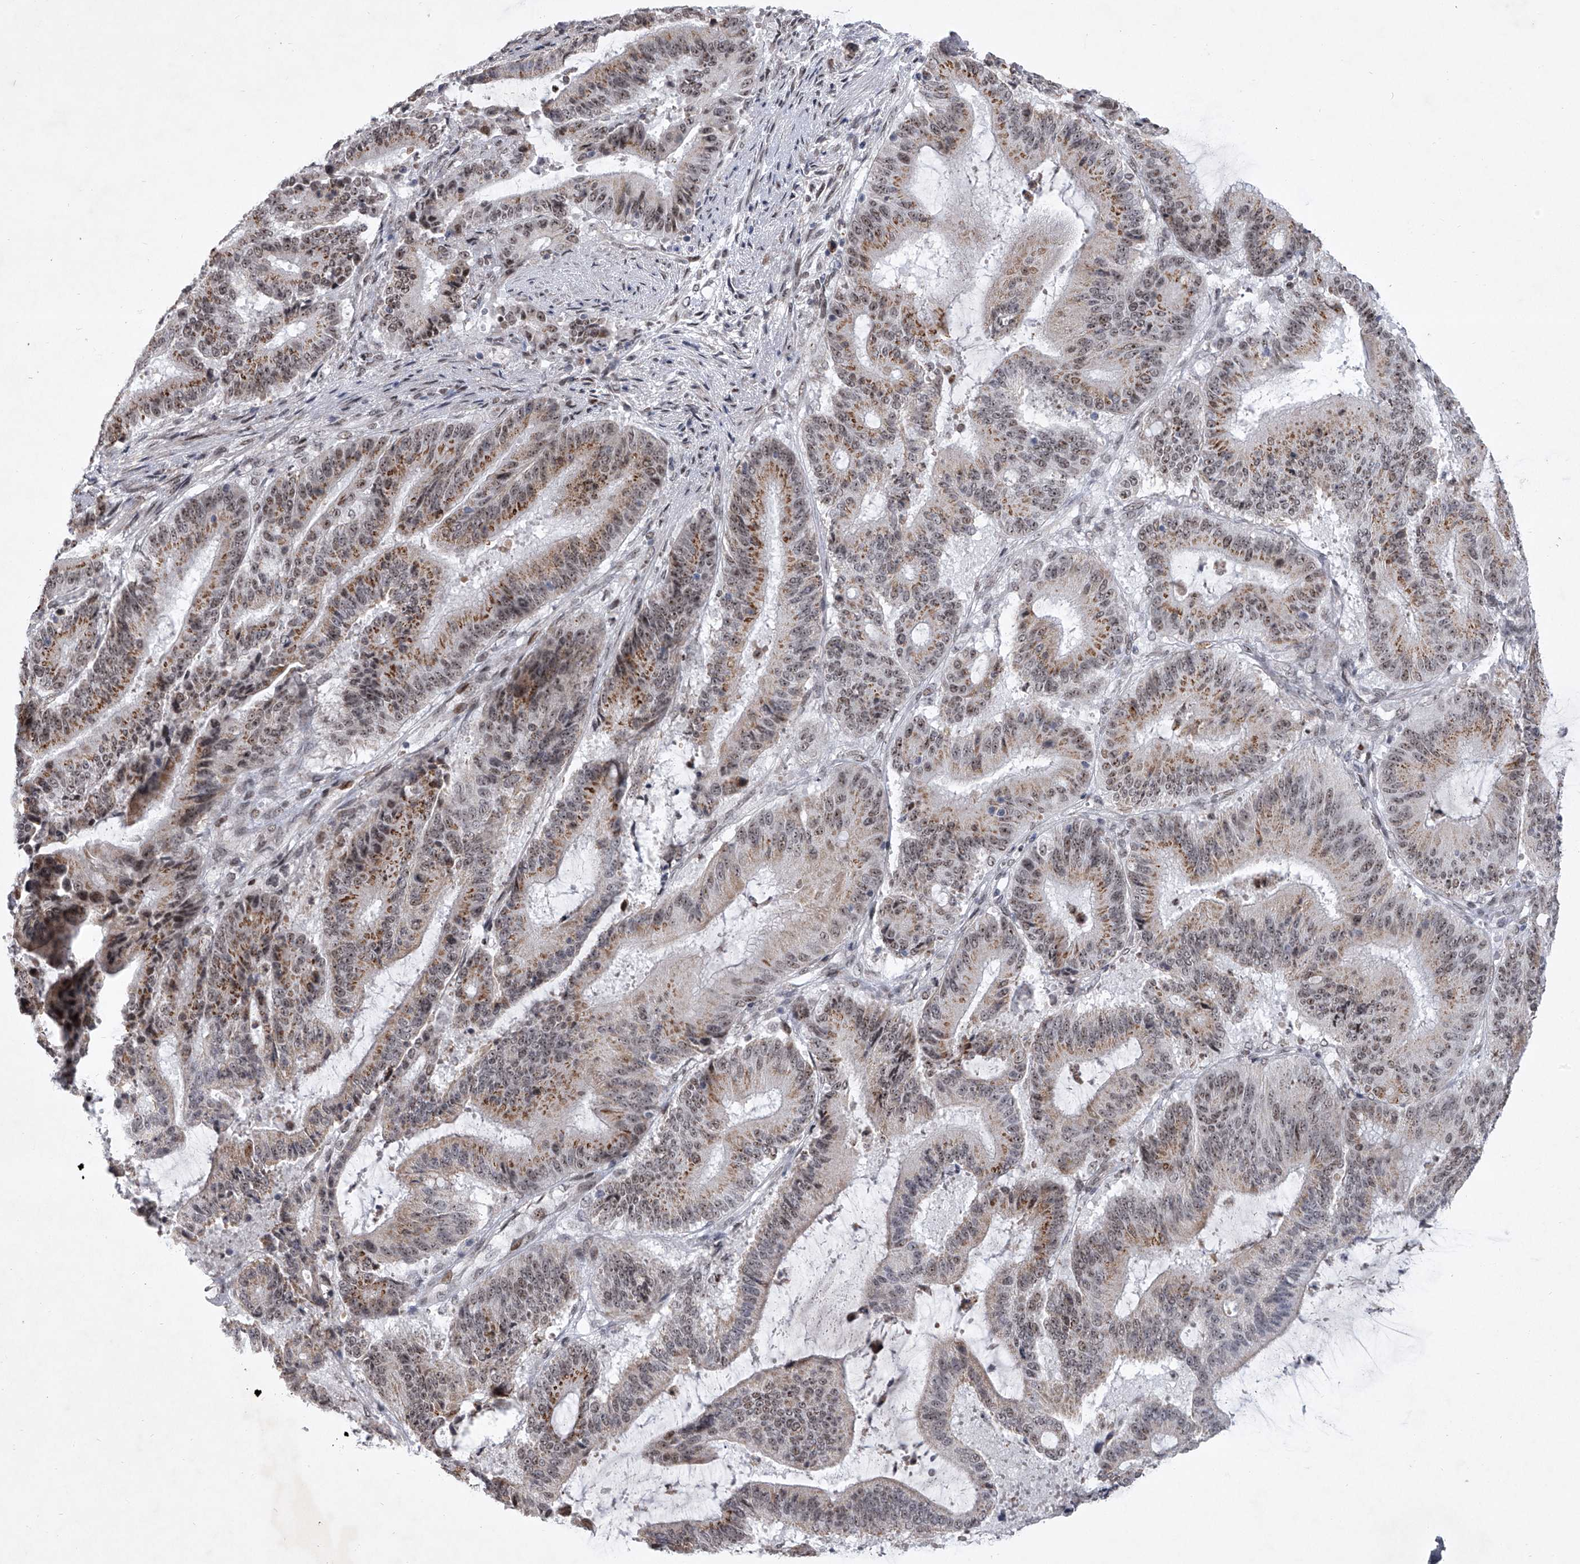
{"staining": {"intensity": "moderate", "quantity": ">75%", "location": "cytoplasmic/membranous,nuclear"}, "tissue": "liver cancer", "cell_type": "Tumor cells", "image_type": "cancer", "snomed": [{"axis": "morphology", "description": "Normal tissue, NOS"}, {"axis": "morphology", "description": "Cholangiocarcinoma"}, {"axis": "topography", "description": "Liver"}, {"axis": "topography", "description": "Peripheral nerve tissue"}], "caption": "Liver cholangiocarcinoma stained with a protein marker shows moderate staining in tumor cells.", "gene": "MLLT1", "patient": {"sex": "female", "age": 73}}